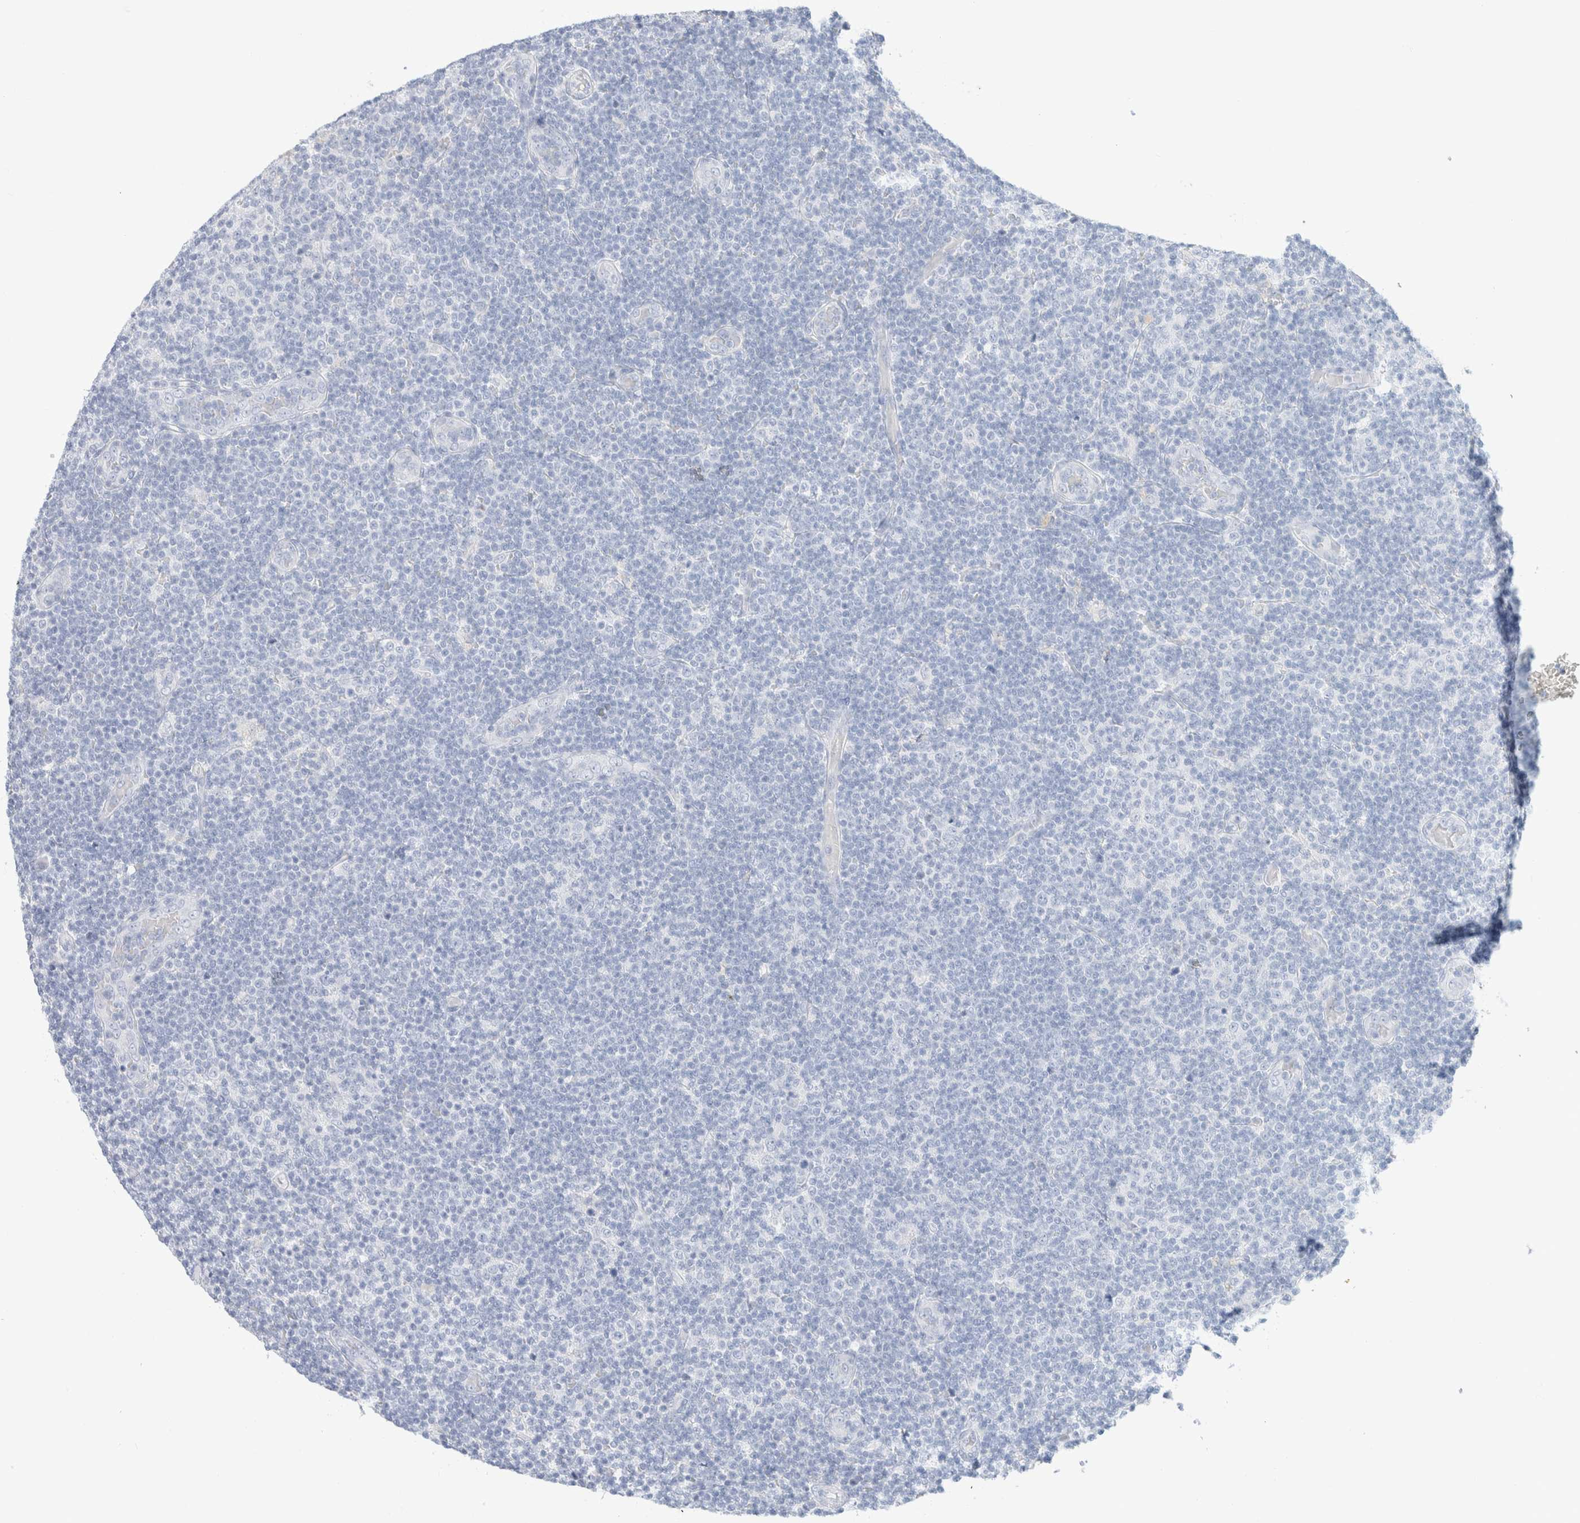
{"staining": {"intensity": "negative", "quantity": "none", "location": "none"}, "tissue": "lymphoma", "cell_type": "Tumor cells", "image_type": "cancer", "snomed": [{"axis": "morphology", "description": "Malignant lymphoma, non-Hodgkin's type, Low grade"}, {"axis": "topography", "description": "Lymph node"}], "caption": "This is an immunohistochemistry photomicrograph of human lymphoma. There is no positivity in tumor cells.", "gene": "CPQ", "patient": {"sex": "male", "age": 83}}